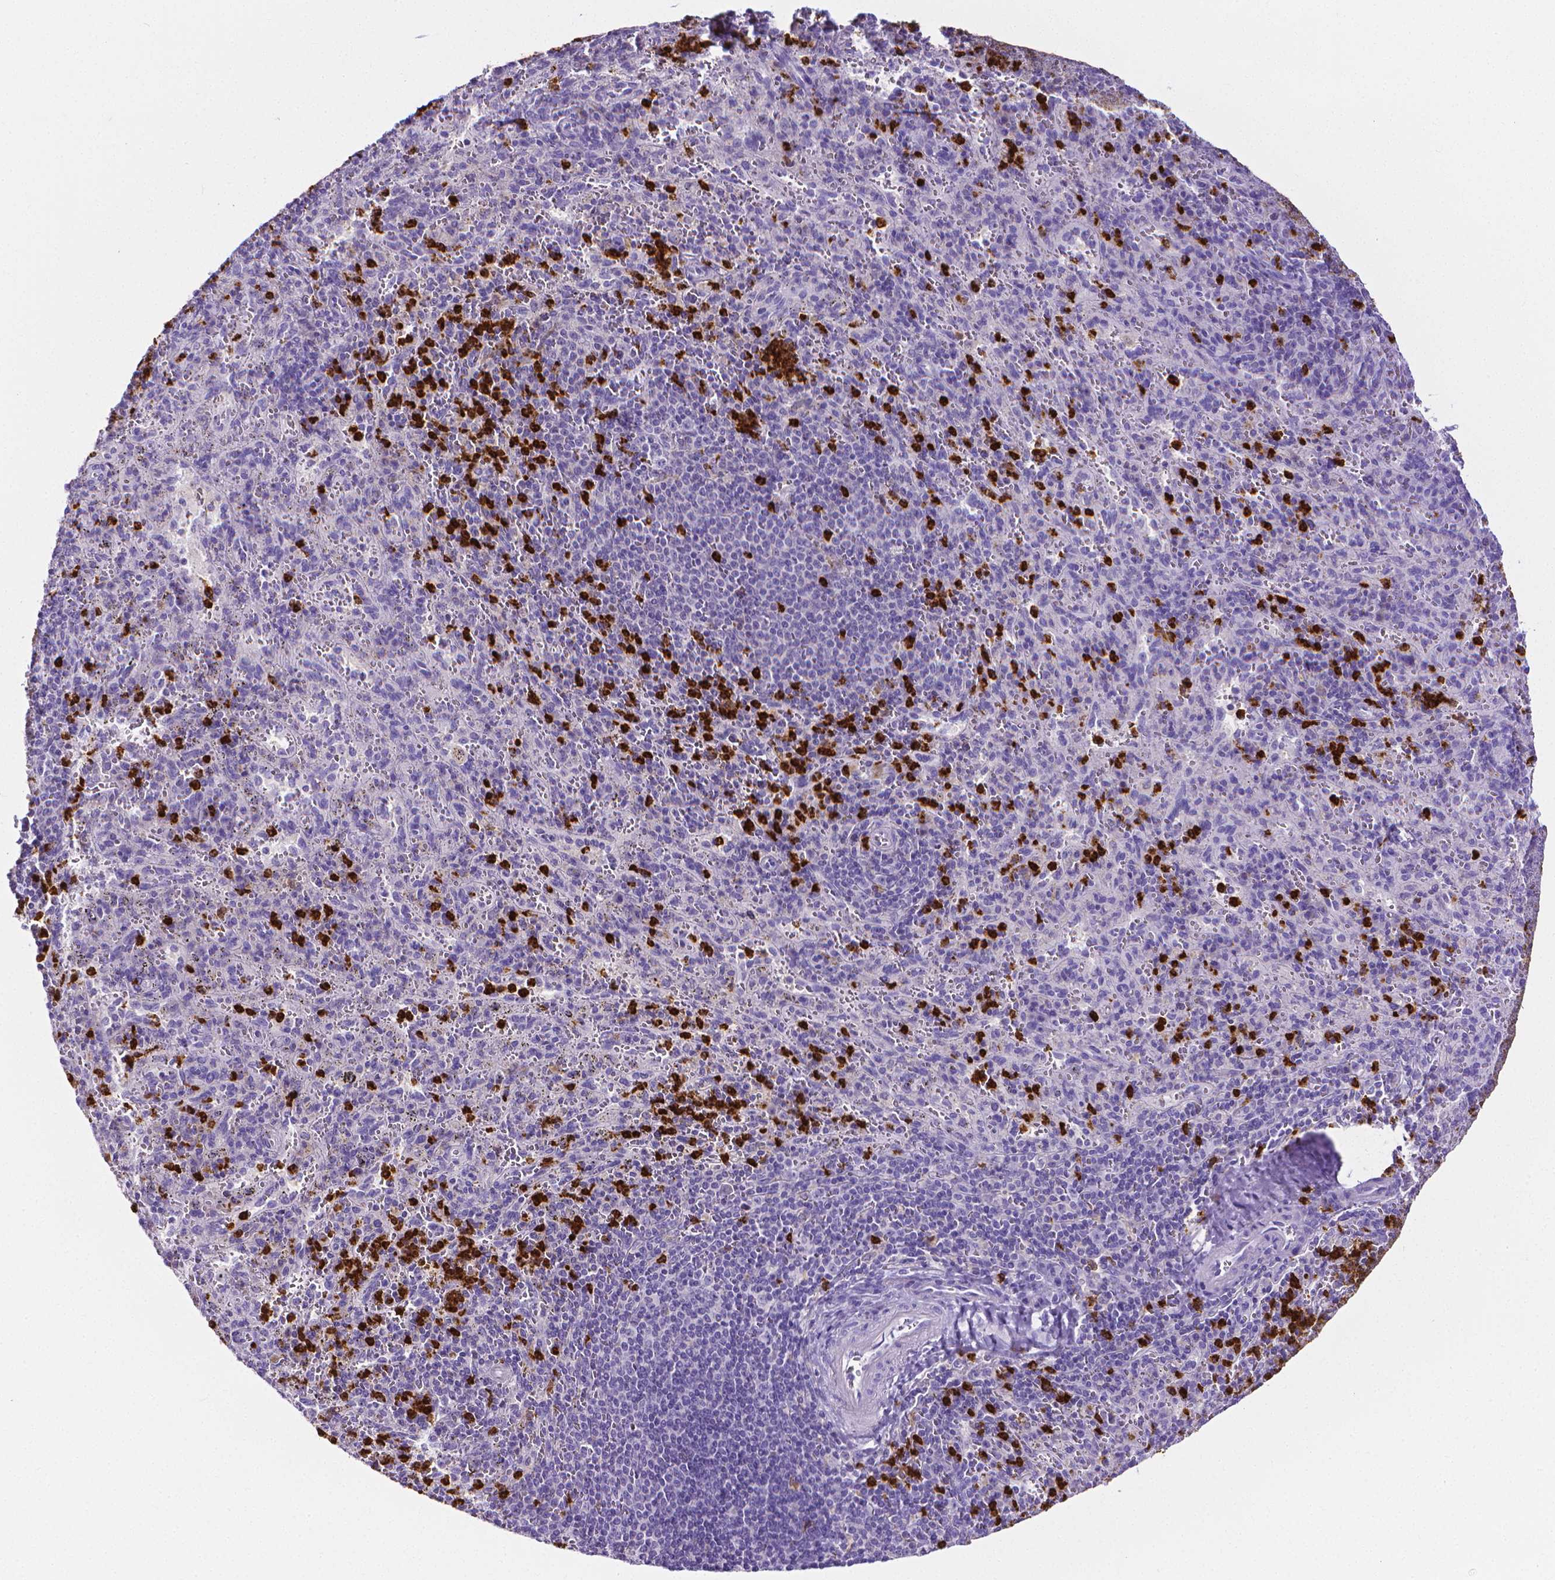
{"staining": {"intensity": "strong", "quantity": "<25%", "location": "cytoplasmic/membranous"}, "tissue": "spleen", "cell_type": "Cells in red pulp", "image_type": "normal", "snomed": [{"axis": "morphology", "description": "Normal tissue, NOS"}, {"axis": "topography", "description": "Spleen"}], "caption": "This micrograph reveals immunohistochemistry (IHC) staining of unremarkable spleen, with medium strong cytoplasmic/membranous expression in about <25% of cells in red pulp.", "gene": "MMP9", "patient": {"sex": "male", "age": 57}}